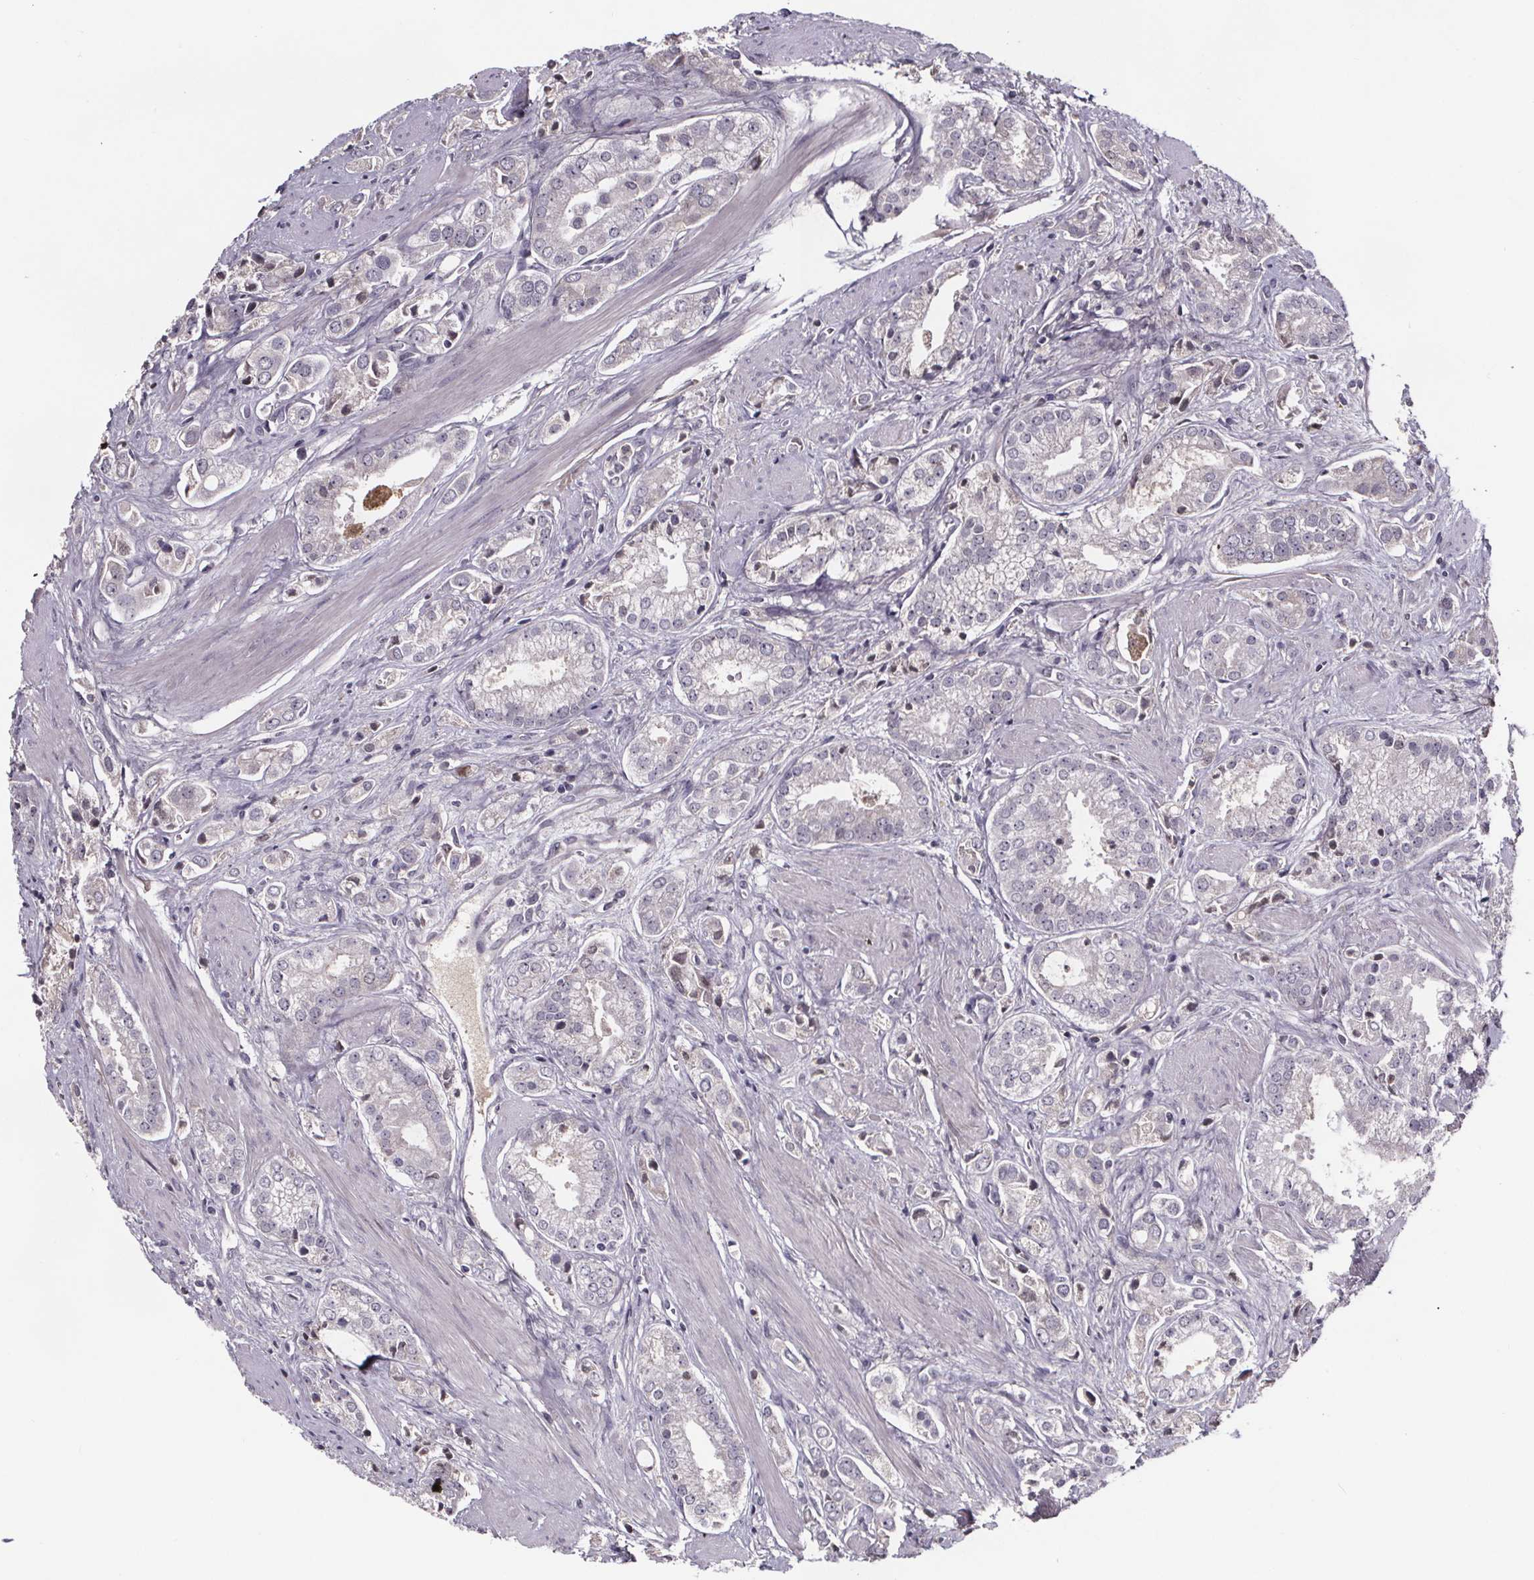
{"staining": {"intensity": "negative", "quantity": "none", "location": "none"}, "tissue": "prostate cancer", "cell_type": "Tumor cells", "image_type": "cancer", "snomed": [{"axis": "morphology", "description": "Adenocarcinoma, Low grade"}, {"axis": "topography", "description": "Prostate"}], "caption": "Tumor cells show no significant expression in prostate cancer.", "gene": "NPHP4", "patient": {"sex": "male", "age": 65}}